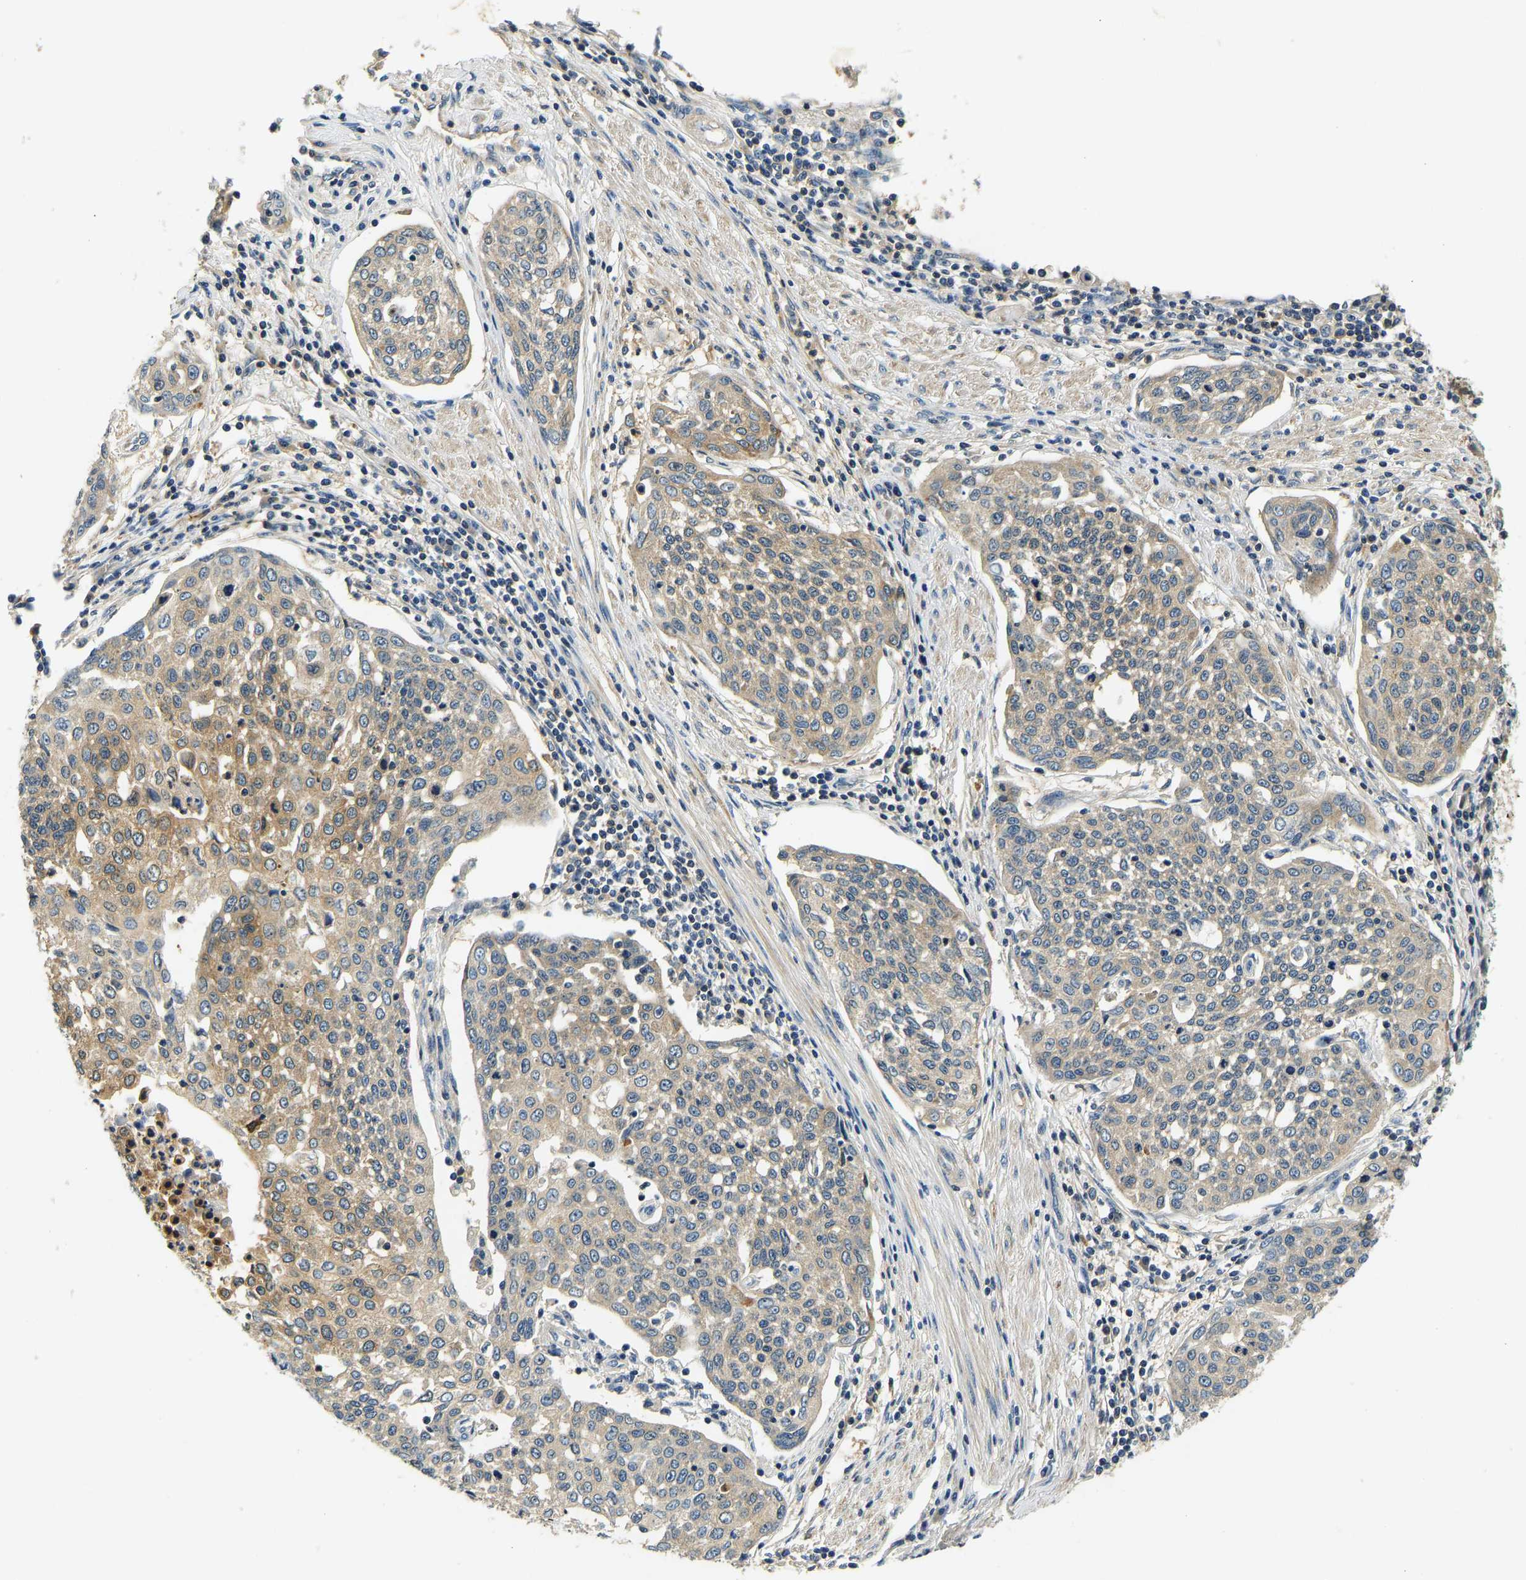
{"staining": {"intensity": "moderate", "quantity": ">75%", "location": "cytoplasmic/membranous"}, "tissue": "cervical cancer", "cell_type": "Tumor cells", "image_type": "cancer", "snomed": [{"axis": "morphology", "description": "Squamous cell carcinoma, NOS"}, {"axis": "topography", "description": "Cervix"}], "caption": "This micrograph shows cervical squamous cell carcinoma stained with immunohistochemistry to label a protein in brown. The cytoplasmic/membranous of tumor cells show moderate positivity for the protein. Nuclei are counter-stained blue.", "gene": "RESF1", "patient": {"sex": "female", "age": 34}}